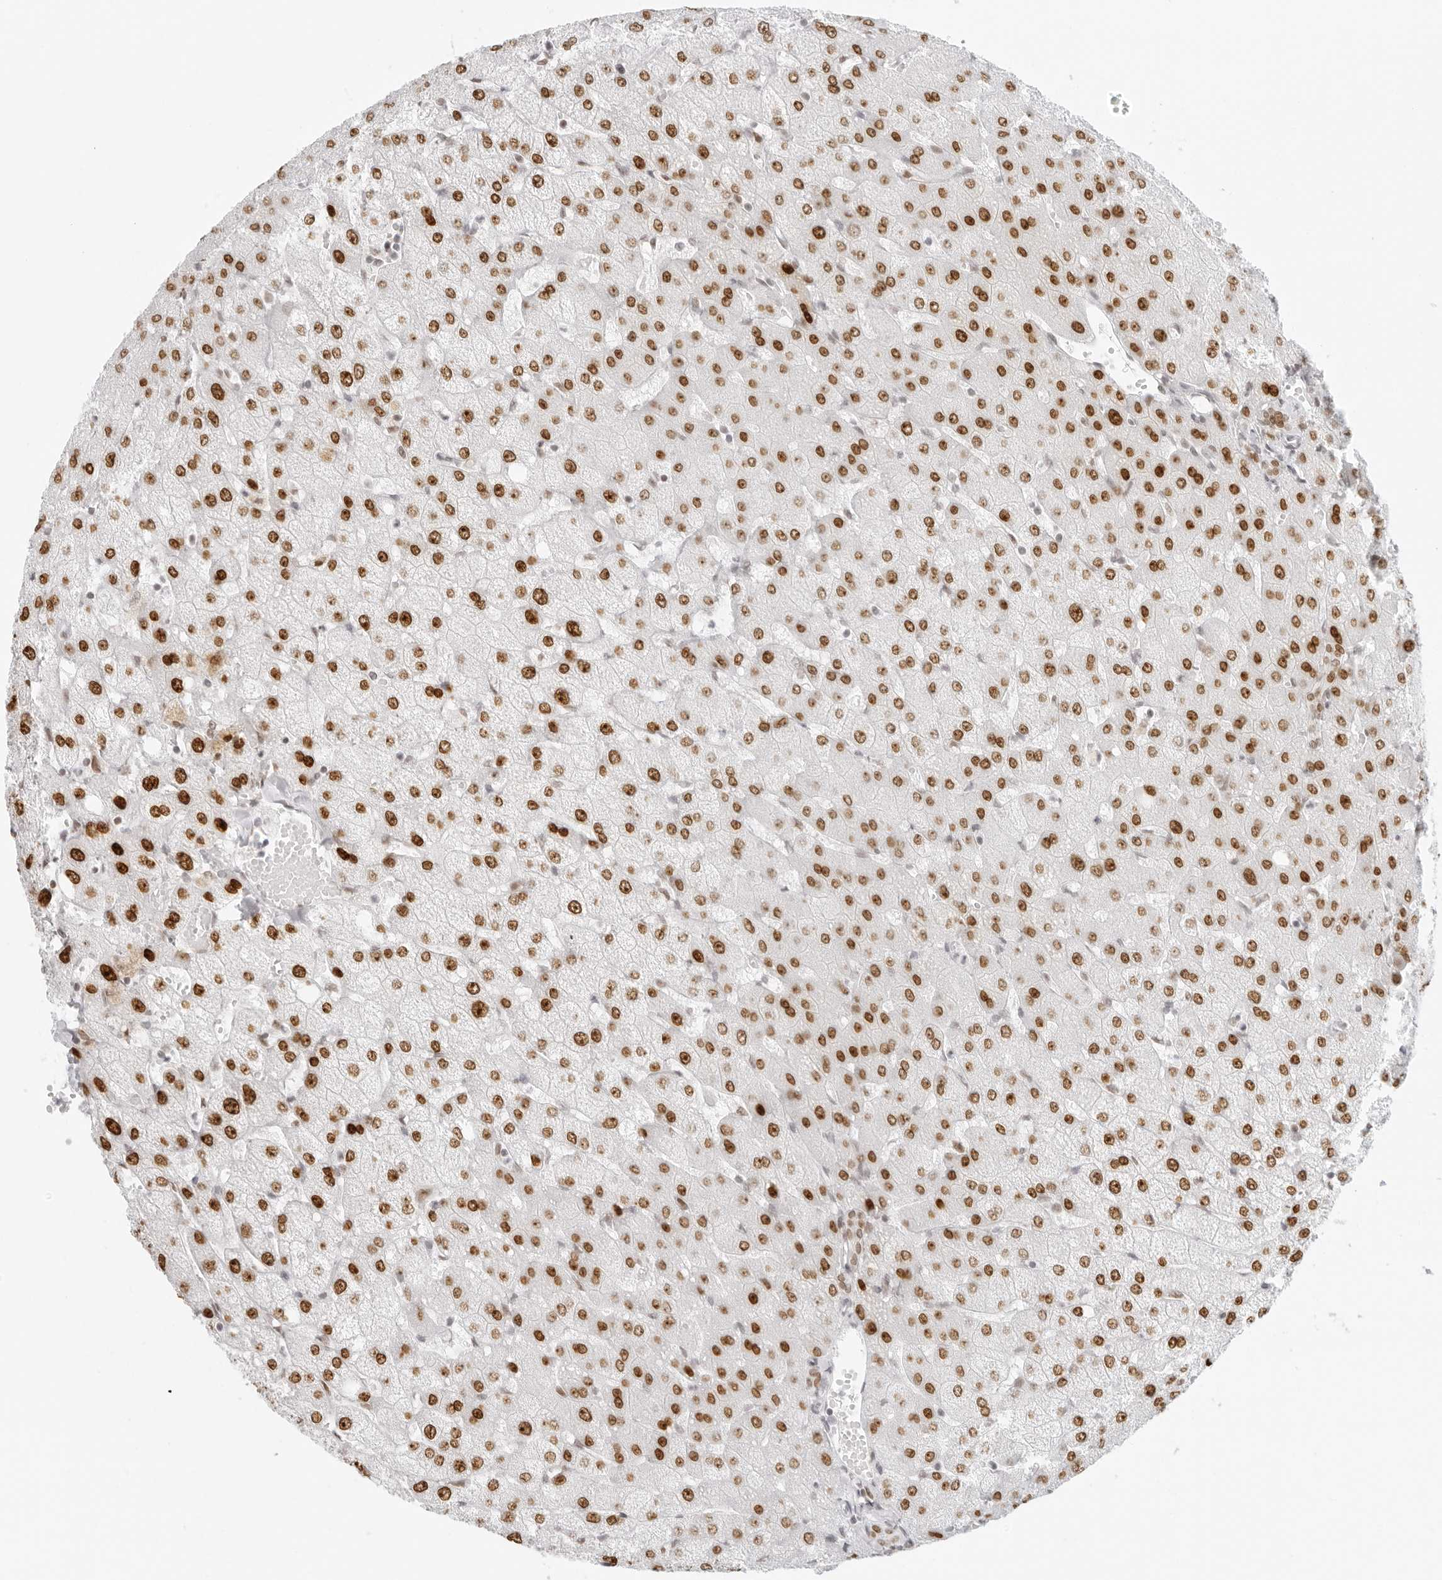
{"staining": {"intensity": "moderate", "quantity": ">75%", "location": "nuclear"}, "tissue": "liver", "cell_type": "Cholangiocytes", "image_type": "normal", "snomed": [{"axis": "morphology", "description": "Normal tissue, NOS"}, {"axis": "topography", "description": "Liver"}], "caption": "Immunohistochemical staining of benign human liver demonstrates moderate nuclear protein expression in about >75% of cholangiocytes.", "gene": "RCC1", "patient": {"sex": "female", "age": 54}}